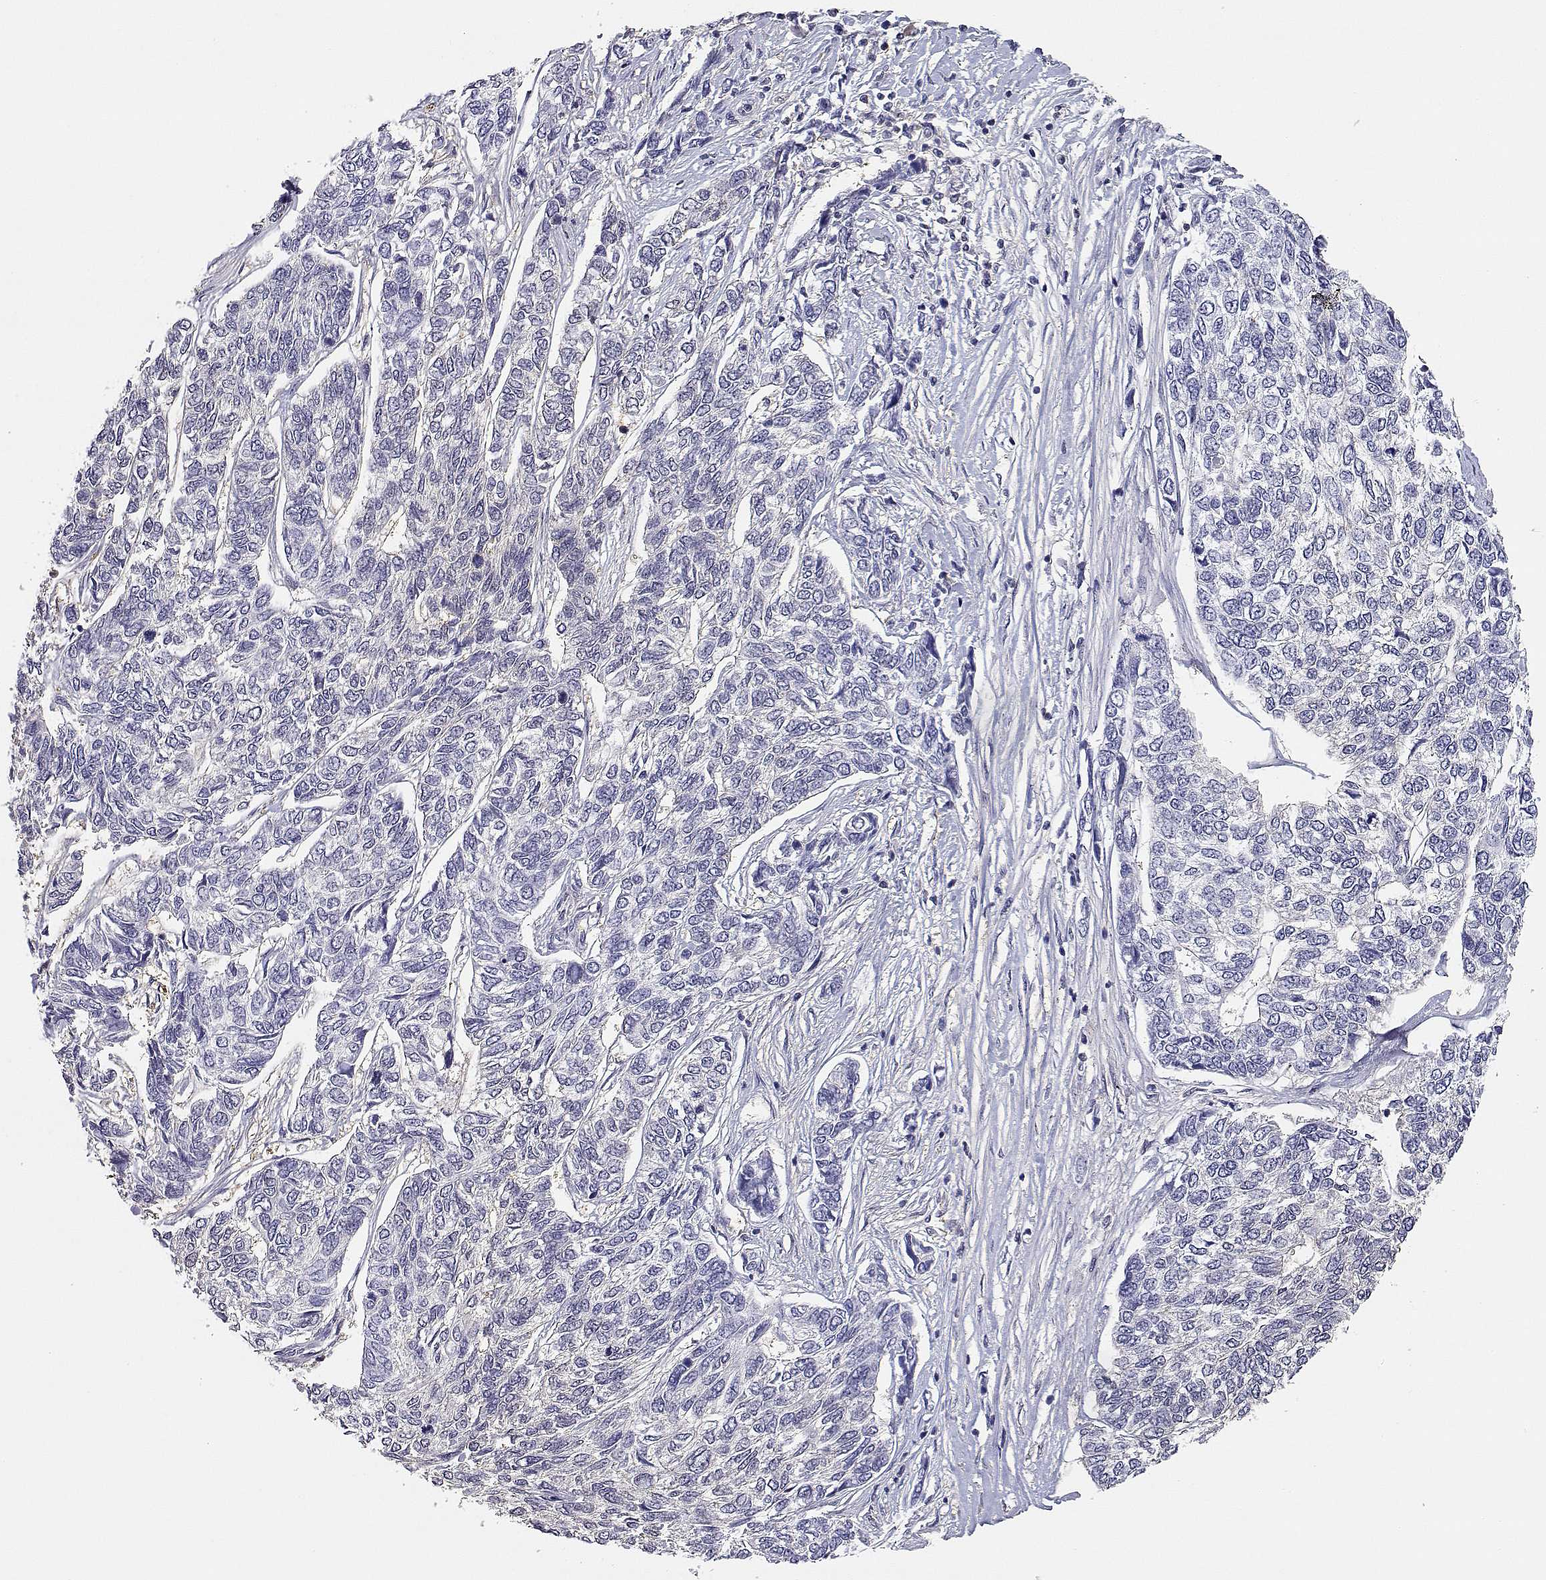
{"staining": {"intensity": "negative", "quantity": "none", "location": "none"}, "tissue": "skin cancer", "cell_type": "Tumor cells", "image_type": "cancer", "snomed": [{"axis": "morphology", "description": "Basal cell carcinoma"}, {"axis": "topography", "description": "Skin"}], "caption": "DAB immunohistochemical staining of skin cancer (basal cell carcinoma) displays no significant staining in tumor cells. (DAB immunohistochemistry (IHC) with hematoxylin counter stain).", "gene": "ADA", "patient": {"sex": "female", "age": 65}}